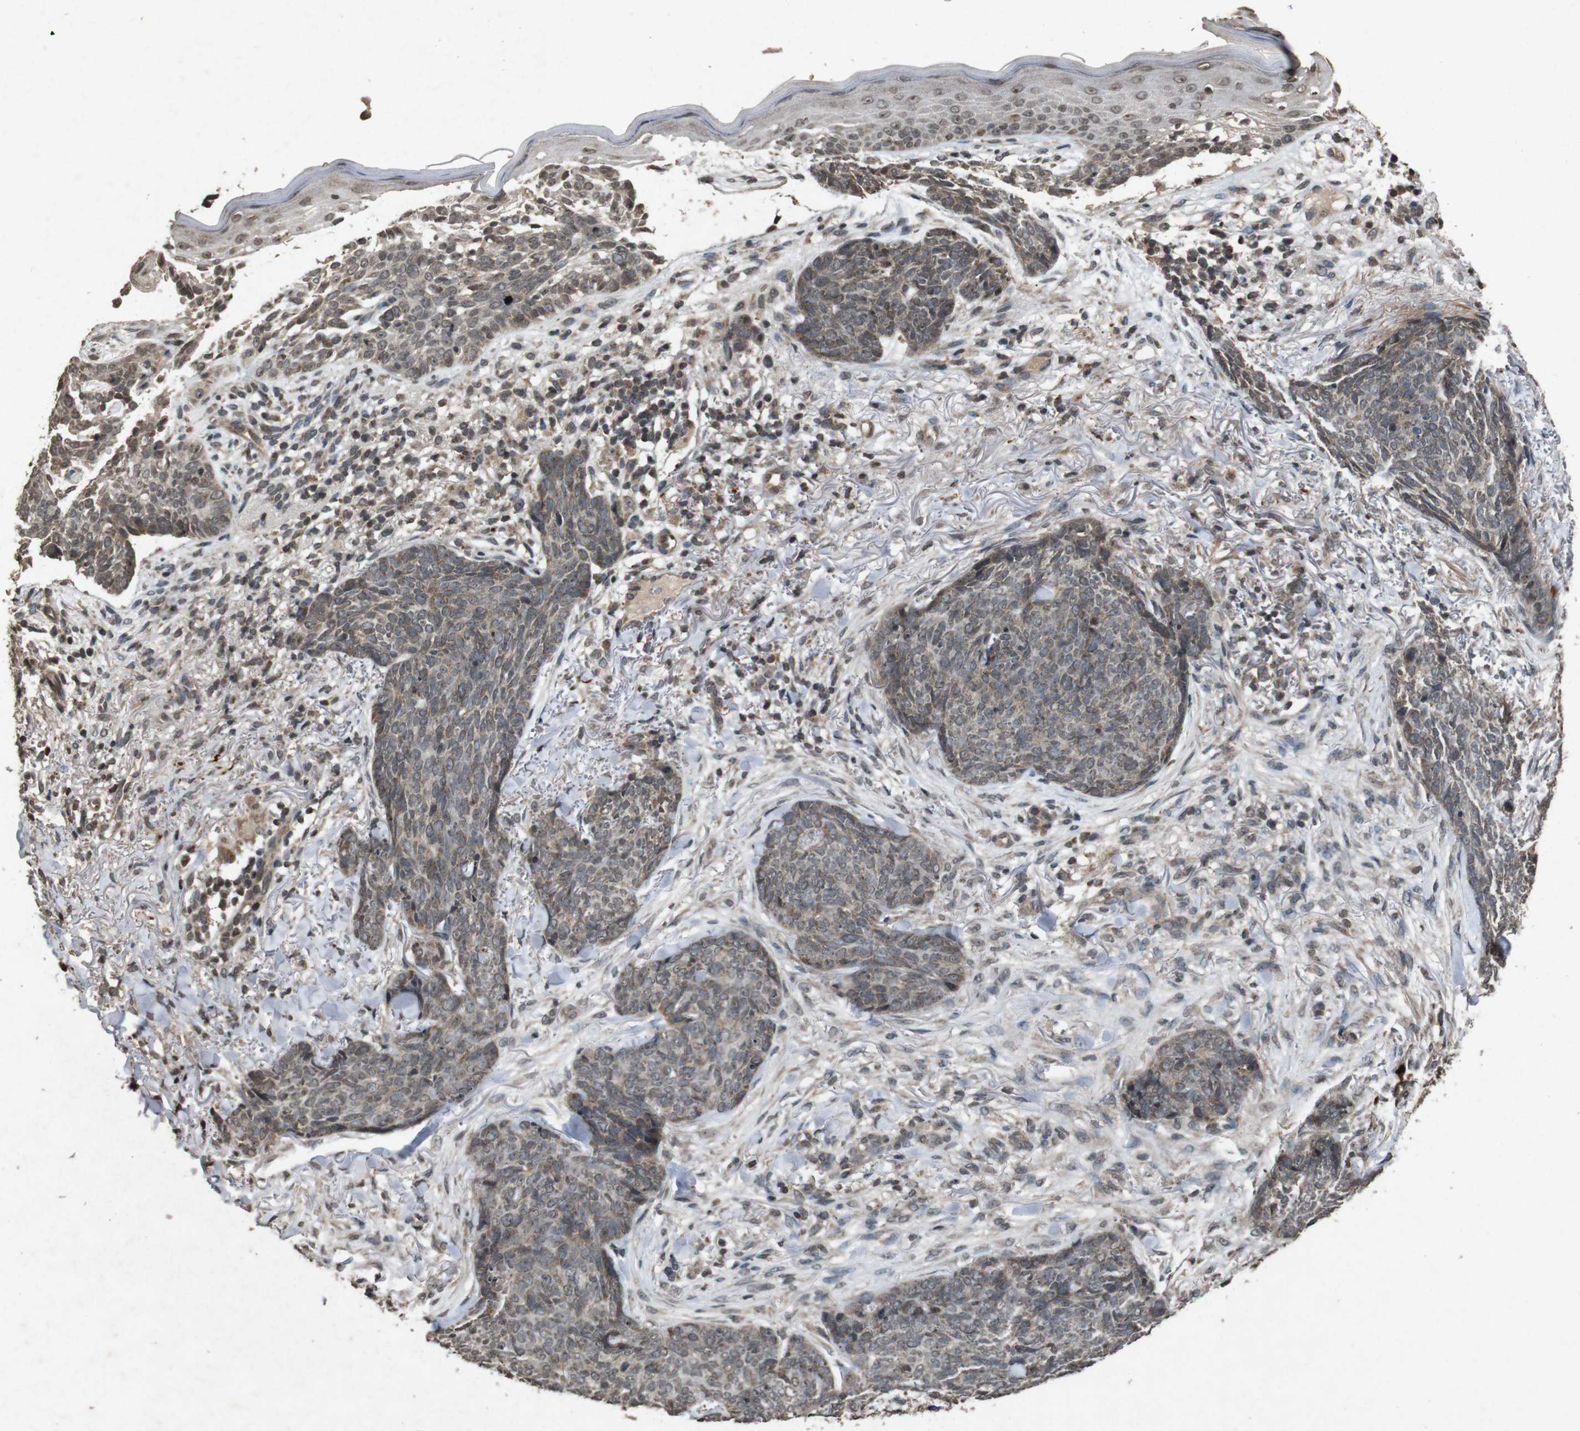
{"staining": {"intensity": "weak", "quantity": "<25%", "location": "cytoplasmic/membranous"}, "tissue": "skin cancer", "cell_type": "Tumor cells", "image_type": "cancer", "snomed": [{"axis": "morphology", "description": "Basal cell carcinoma"}, {"axis": "topography", "description": "Skin"}], "caption": "Skin basal cell carcinoma stained for a protein using immunohistochemistry demonstrates no expression tumor cells.", "gene": "SORL1", "patient": {"sex": "female", "age": 70}}